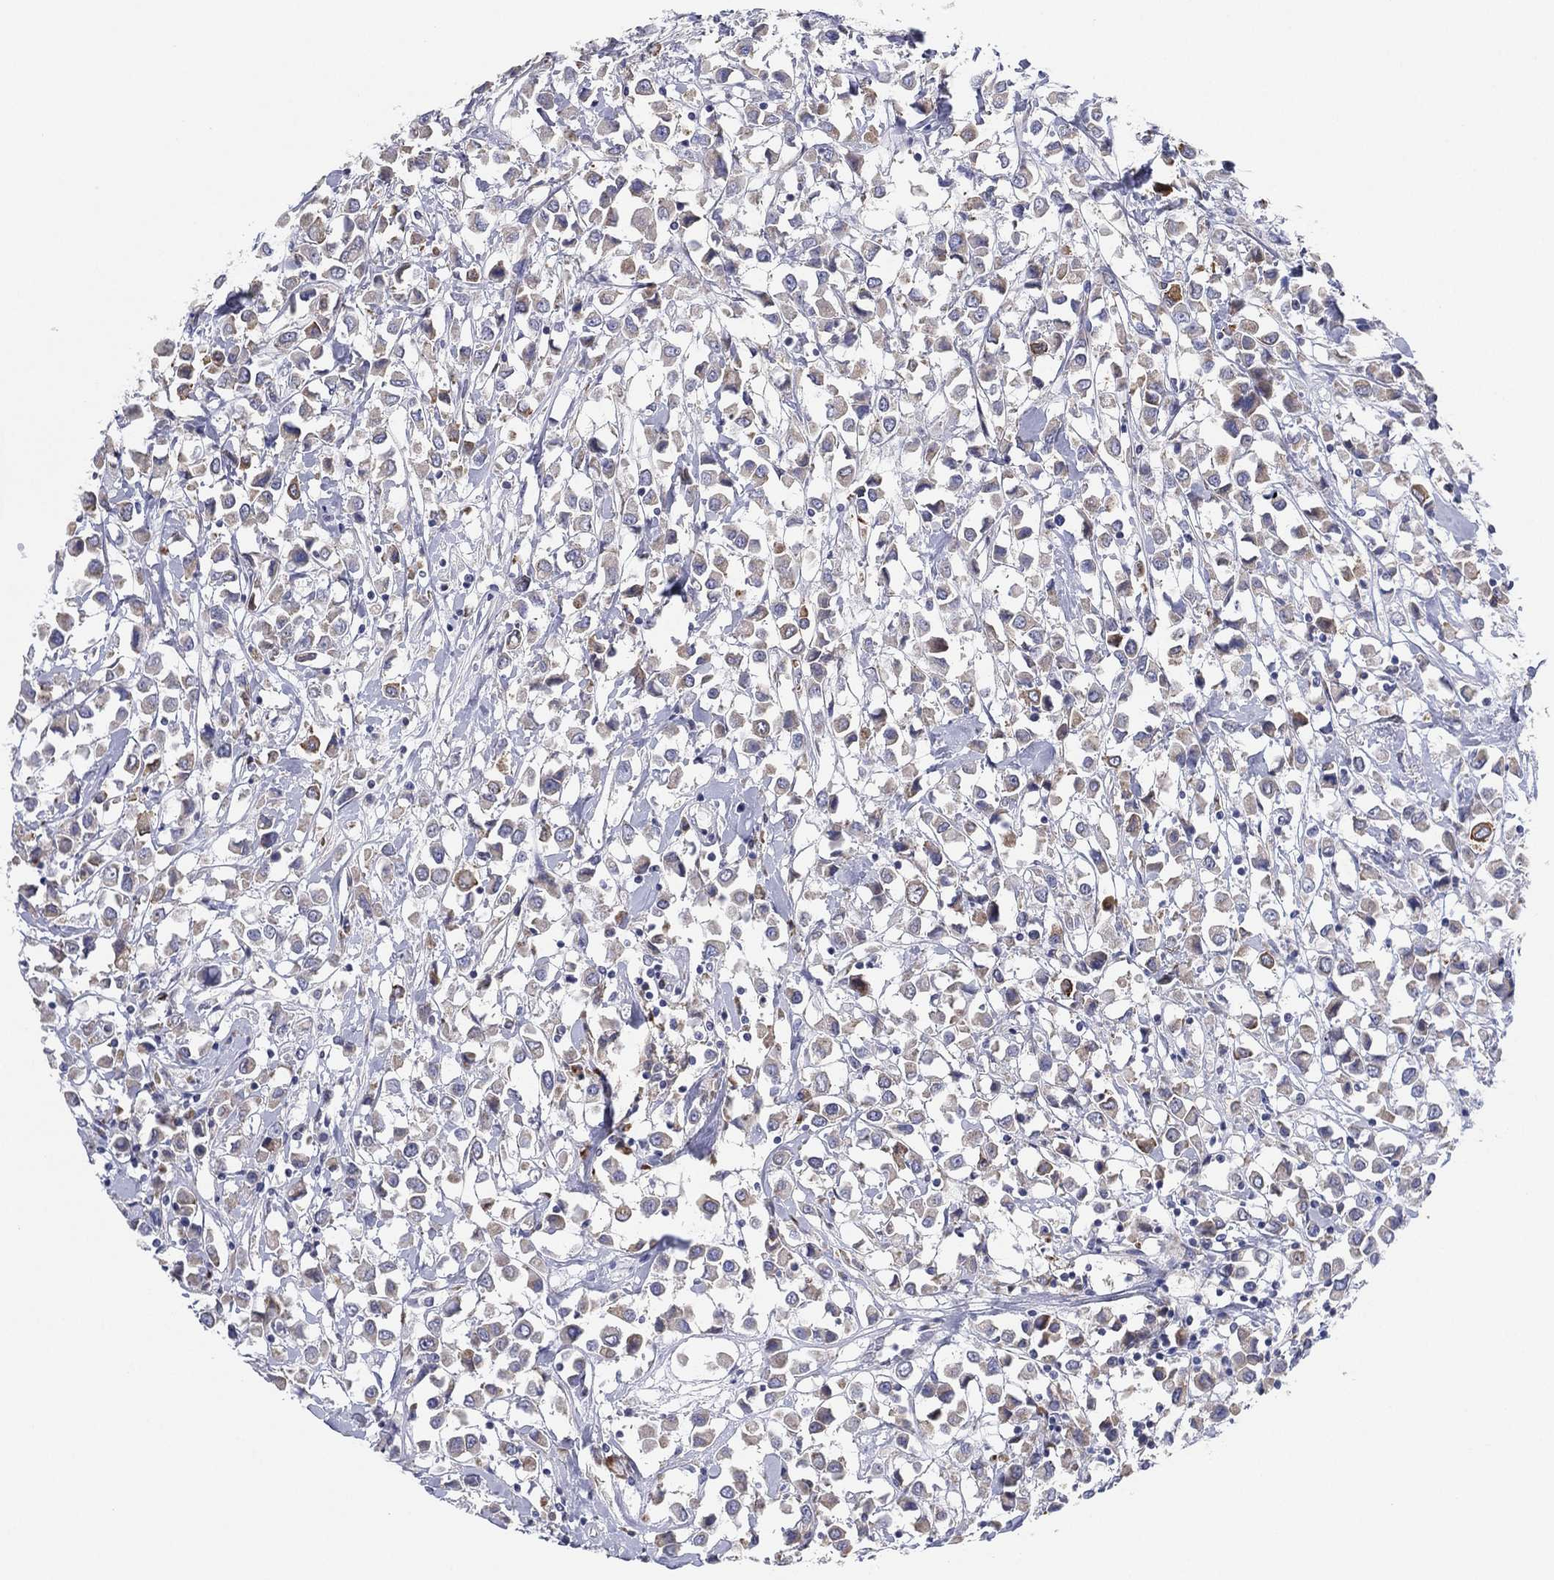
{"staining": {"intensity": "weak", "quantity": "<25%", "location": "cytoplasmic/membranous"}, "tissue": "breast cancer", "cell_type": "Tumor cells", "image_type": "cancer", "snomed": [{"axis": "morphology", "description": "Duct carcinoma"}, {"axis": "topography", "description": "Breast"}], "caption": "Immunohistochemistry (IHC) of breast cancer shows no staining in tumor cells.", "gene": "TMEM40", "patient": {"sex": "female", "age": 61}}